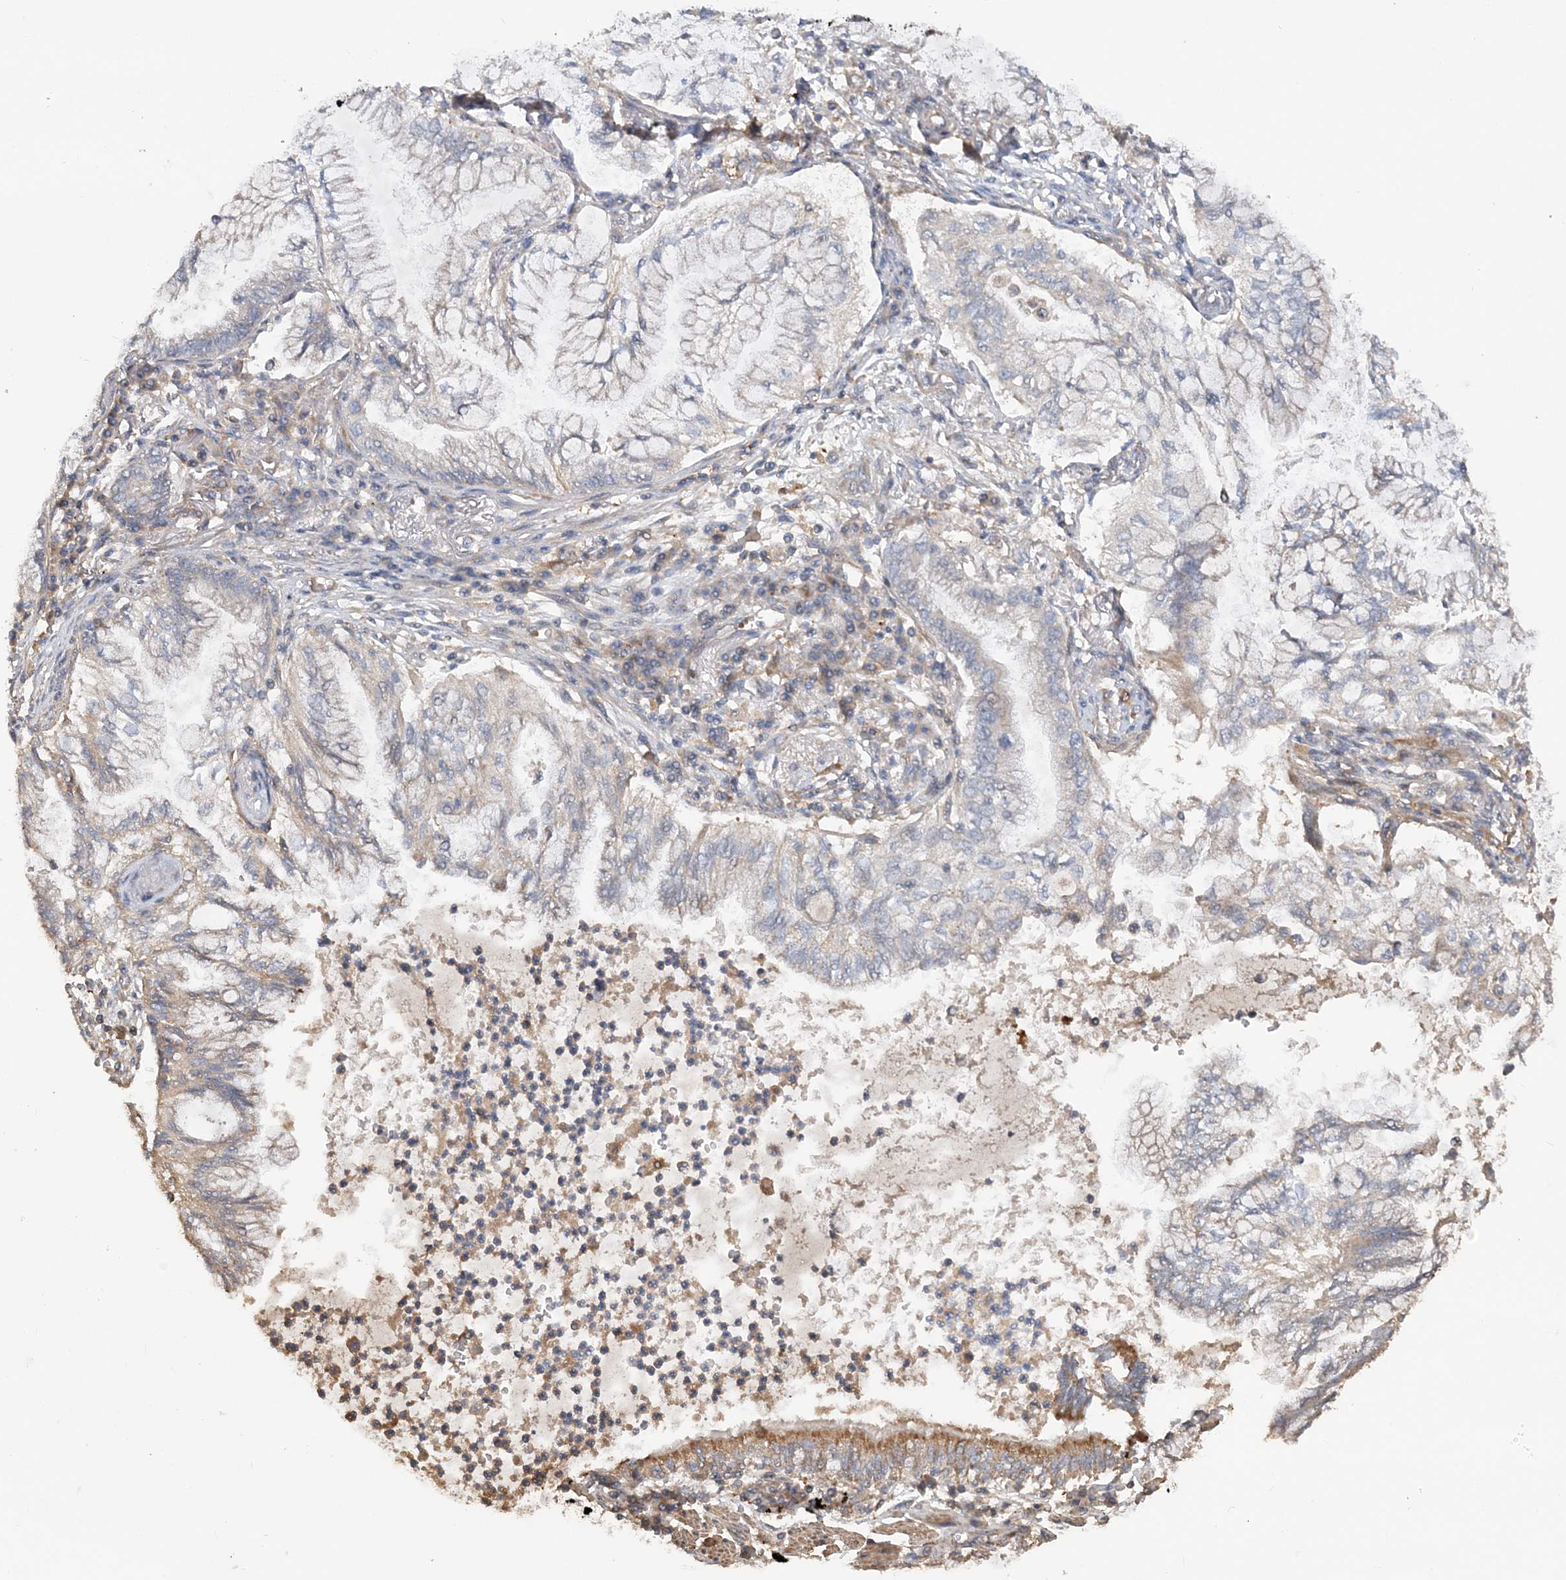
{"staining": {"intensity": "weak", "quantity": "<25%", "location": "cytoplasmic/membranous"}, "tissue": "lung cancer", "cell_type": "Tumor cells", "image_type": "cancer", "snomed": [{"axis": "morphology", "description": "Adenocarcinoma, NOS"}, {"axis": "topography", "description": "Lung"}], "caption": "An immunohistochemistry photomicrograph of lung cancer is shown. There is no staining in tumor cells of lung cancer. (DAB immunohistochemistry, high magnification).", "gene": "GRINA", "patient": {"sex": "female", "age": 70}}